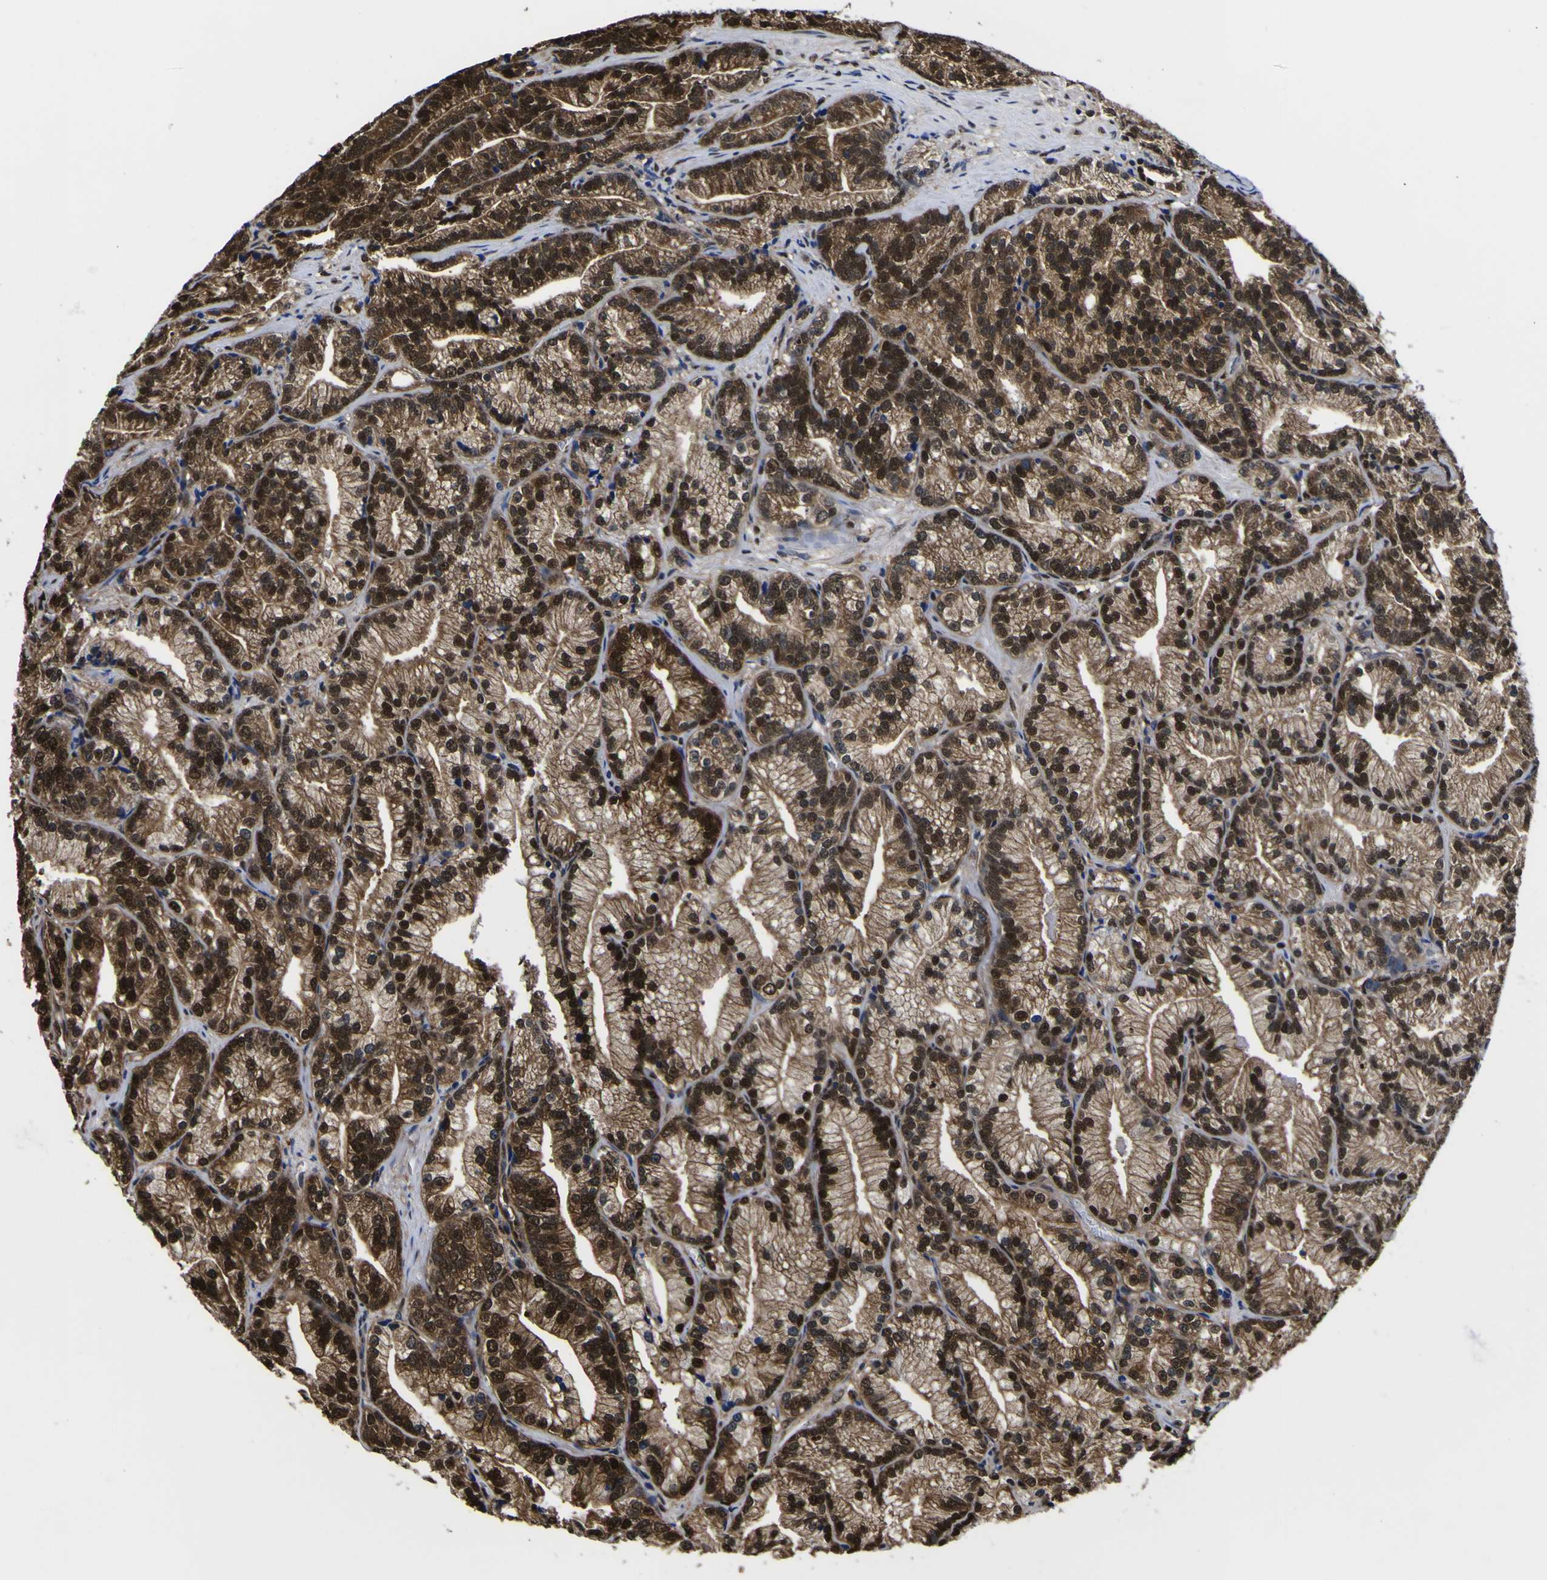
{"staining": {"intensity": "strong", "quantity": ">75%", "location": "cytoplasmic/membranous,nuclear"}, "tissue": "prostate cancer", "cell_type": "Tumor cells", "image_type": "cancer", "snomed": [{"axis": "morphology", "description": "Adenocarcinoma, Low grade"}, {"axis": "topography", "description": "Prostate"}], "caption": "Prostate cancer stained for a protein reveals strong cytoplasmic/membranous and nuclear positivity in tumor cells.", "gene": "FAM110B", "patient": {"sex": "male", "age": 89}}